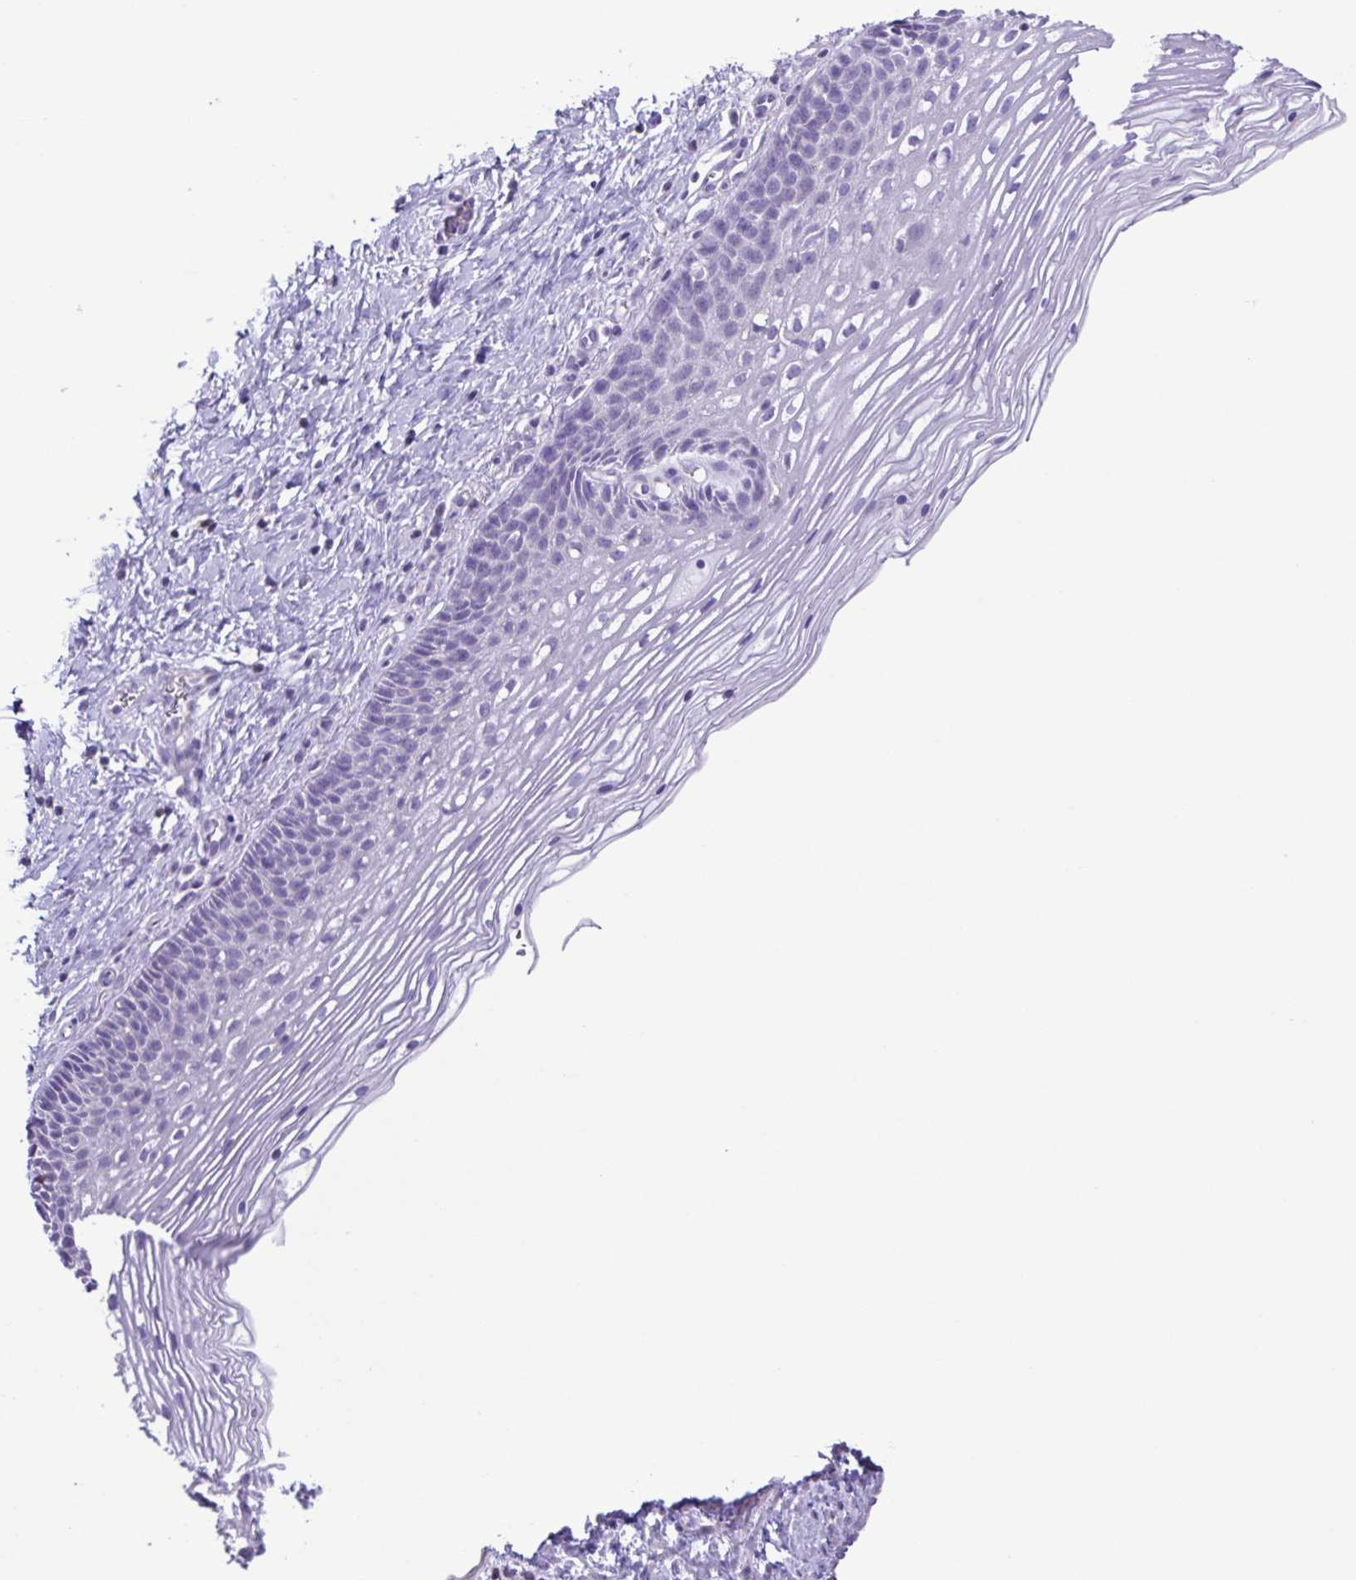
{"staining": {"intensity": "negative", "quantity": "none", "location": "none"}, "tissue": "cervix", "cell_type": "Glandular cells", "image_type": "normal", "snomed": [{"axis": "morphology", "description": "Normal tissue, NOS"}, {"axis": "topography", "description": "Cervix"}], "caption": "IHC image of unremarkable cervix: human cervix stained with DAB displays no significant protein staining in glandular cells. Nuclei are stained in blue.", "gene": "CYP17A1", "patient": {"sex": "female", "age": 34}}